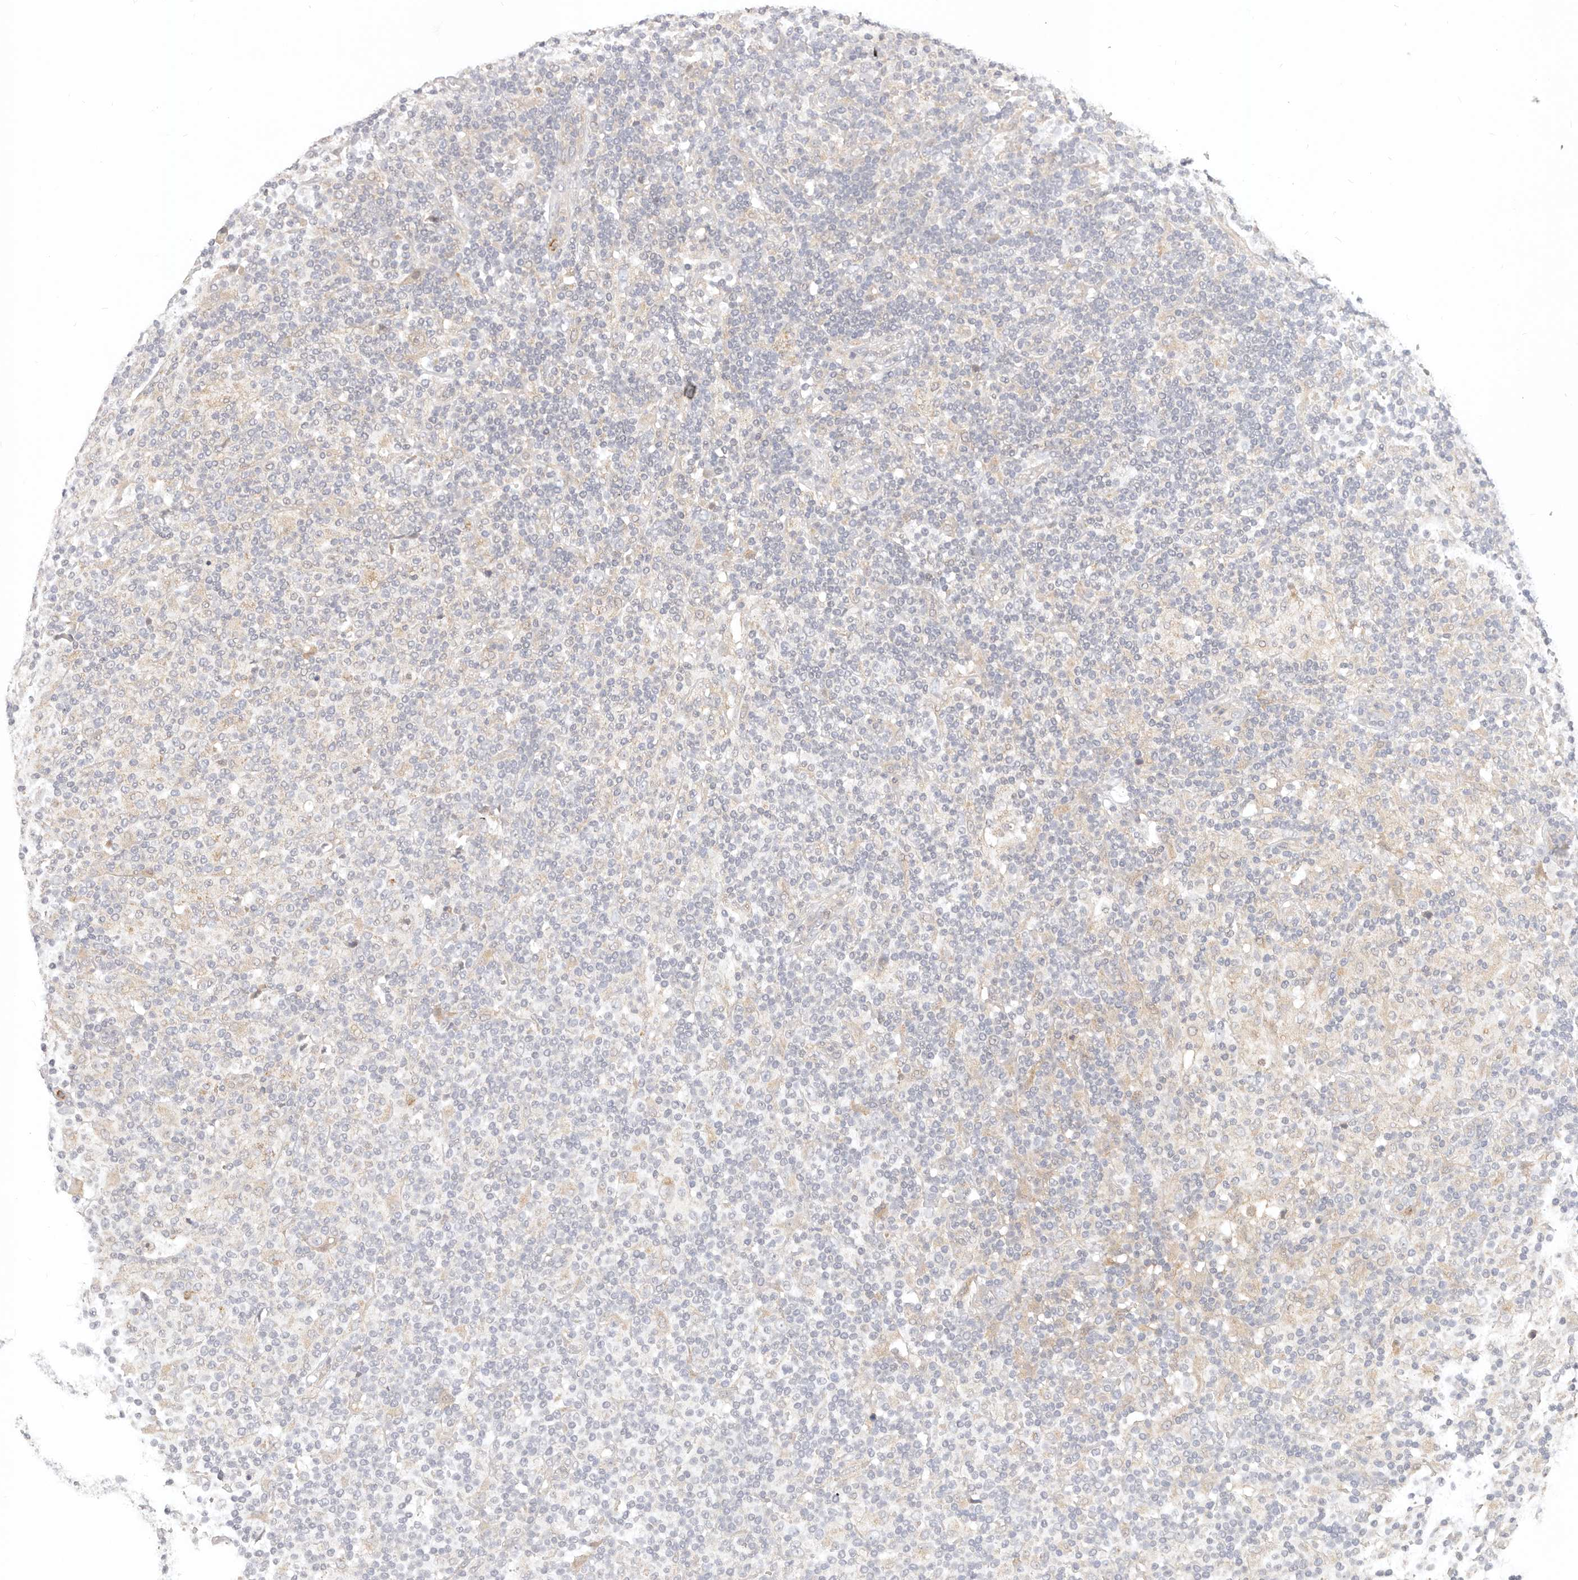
{"staining": {"intensity": "negative", "quantity": "none", "location": "none"}, "tissue": "lymphoma", "cell_type": "Tumor cells", "image_type": "cancer", "snomed": [{"axis": "morphology", "description": "Hodgkin's disease, NOS"}, {"axis": "topography", "description": "Lymph node"}], "caption": "DAB immunohistochemical staining of lymphoma demonstrates no significant positivity in tumor cells.", "gene": "USP49", "patient": {"sex": "male", "age": 70}}